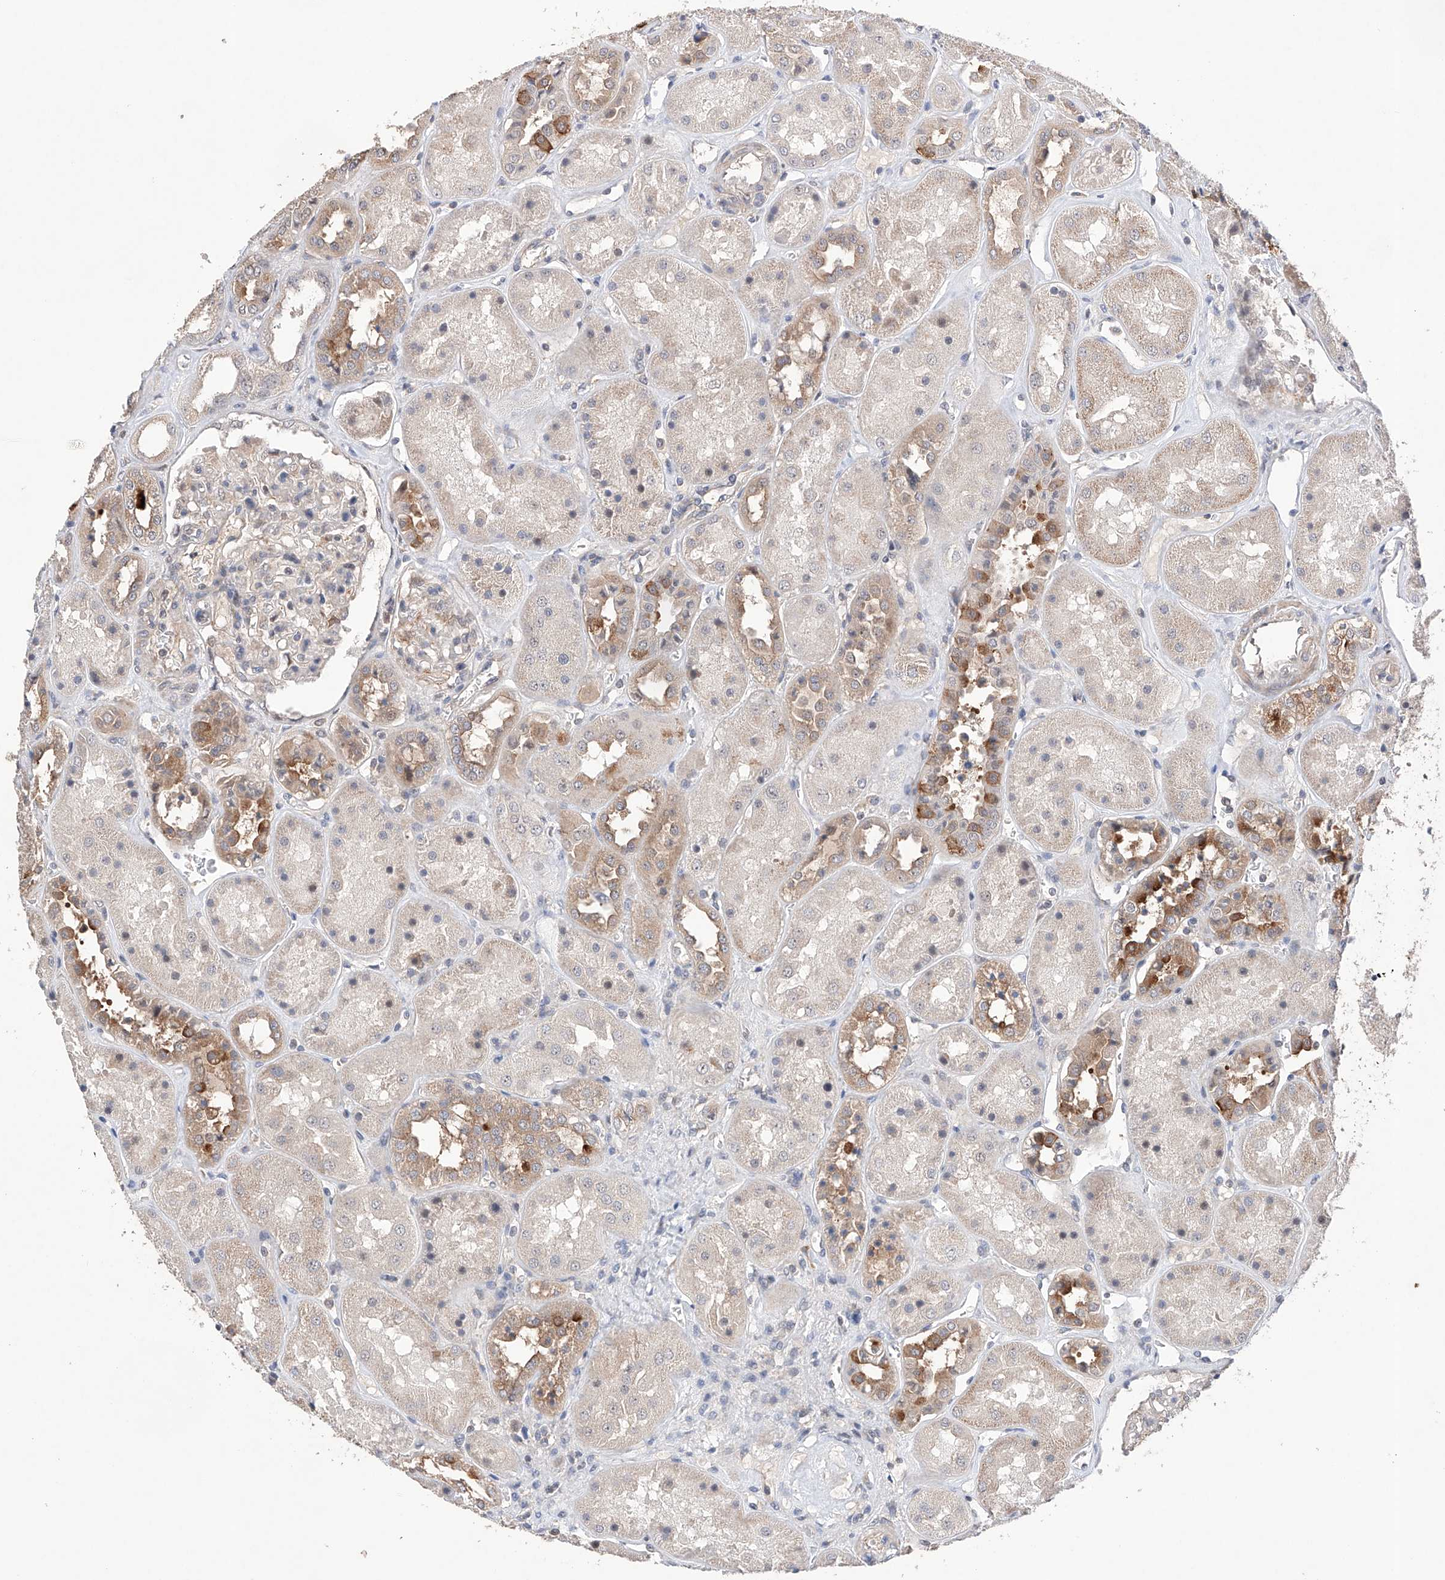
{"staining": {"intensity": "weak", "quantity": "<25%", "location": "cytoplasmic/membranous"}, "tissue": "kidney", "cell_type": "Cells in glomeruli", "image_type": "normal", "snomed": [{"axis": "morphology", "description": "Normal tissue, NOS"}, {"axis": "topography", "description": "Kidney"}], "caption": "Protein analysis of normal kidney shows no significant positivity in cells in glomeruli. The staining was performed using DAB (3,3'-diaminobenzidine) to visualize the protein expression in brown, while the nuclei were stained in blue with hematoxylin (Magnification: 20x).", "gene": "AFG1L", "patient": {"sex": "male", "age": 70}}